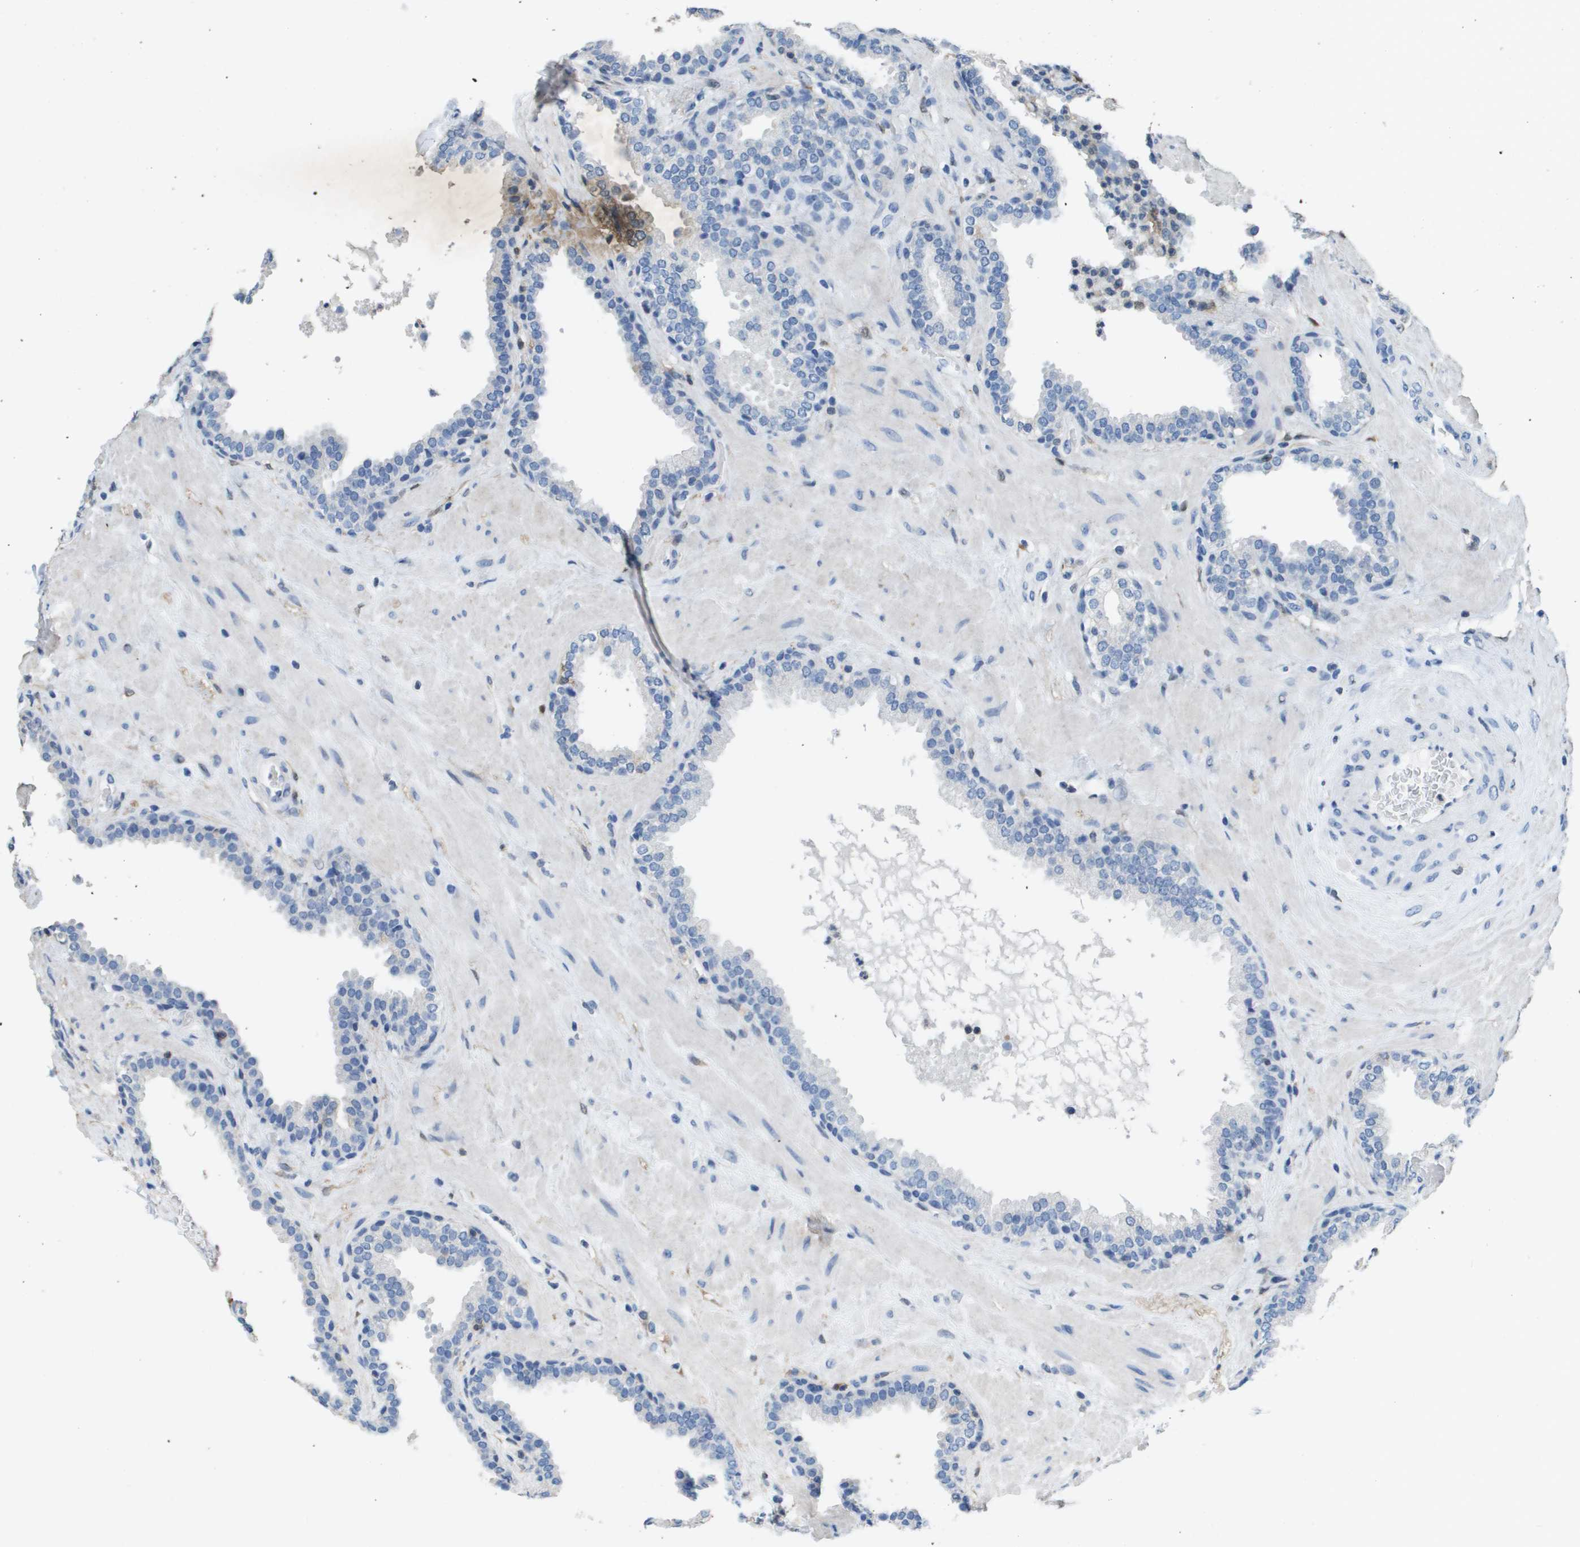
{"staining": {"intensity": "moderate", "quantity": "<25%", "location": "cytoplasmic/membranous"}, "tissue": "prostate", "cell_type": "Glandular cells", "image_type": "normal", "snomed": [{"axis": "morphology", "description": "Normal tissue, NOS"}, {"axis": "topography", "description": "Prostate"}], "caption": "Prostate stained with immunohistochemistry exhibits moderate cytoplasmic/membranous expression in about <25% of glandular cells.", "gene": "FABP5", "patient": {"sex": "male", "age": 51}}